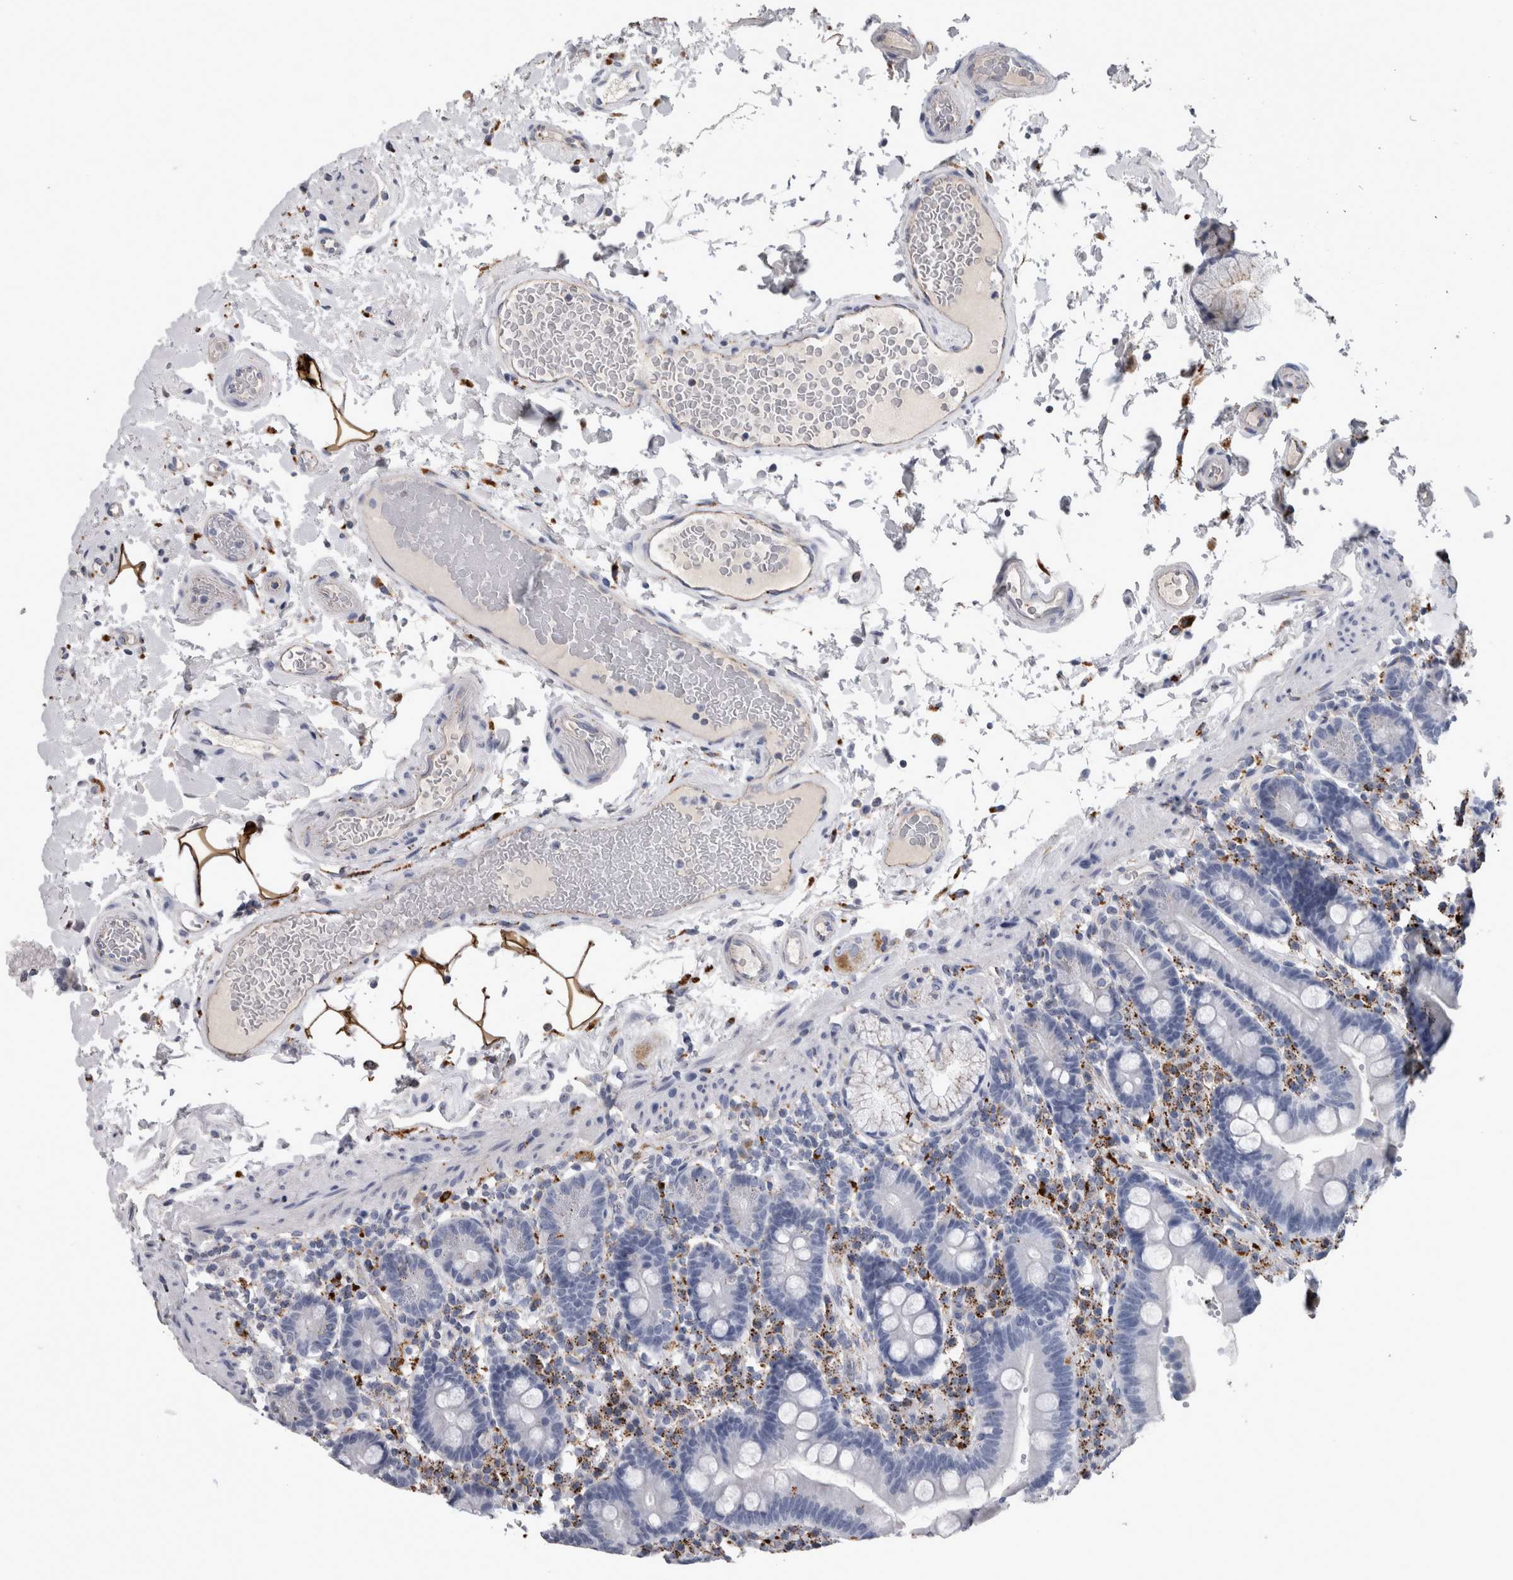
{"staining": {"intensity": "negative", "quantity": "none", "location": "none"}, "tissue": "duodenum", "cell_type": "Glandular cells", "image_type": "normal", "snomed": [{"axis": "morphology", "description": "Normal tissue, NOS"}, {"axis": "topography", "description": "Small intestine, NOS"}], "caption": "DAB (3,3'-diaminobenzidine) immunohistochemical staining of normal human duodenum shows no significant staining in glandular cells.", "gene": "DPP7", "patient": {"sex": "female", "age": 71}}